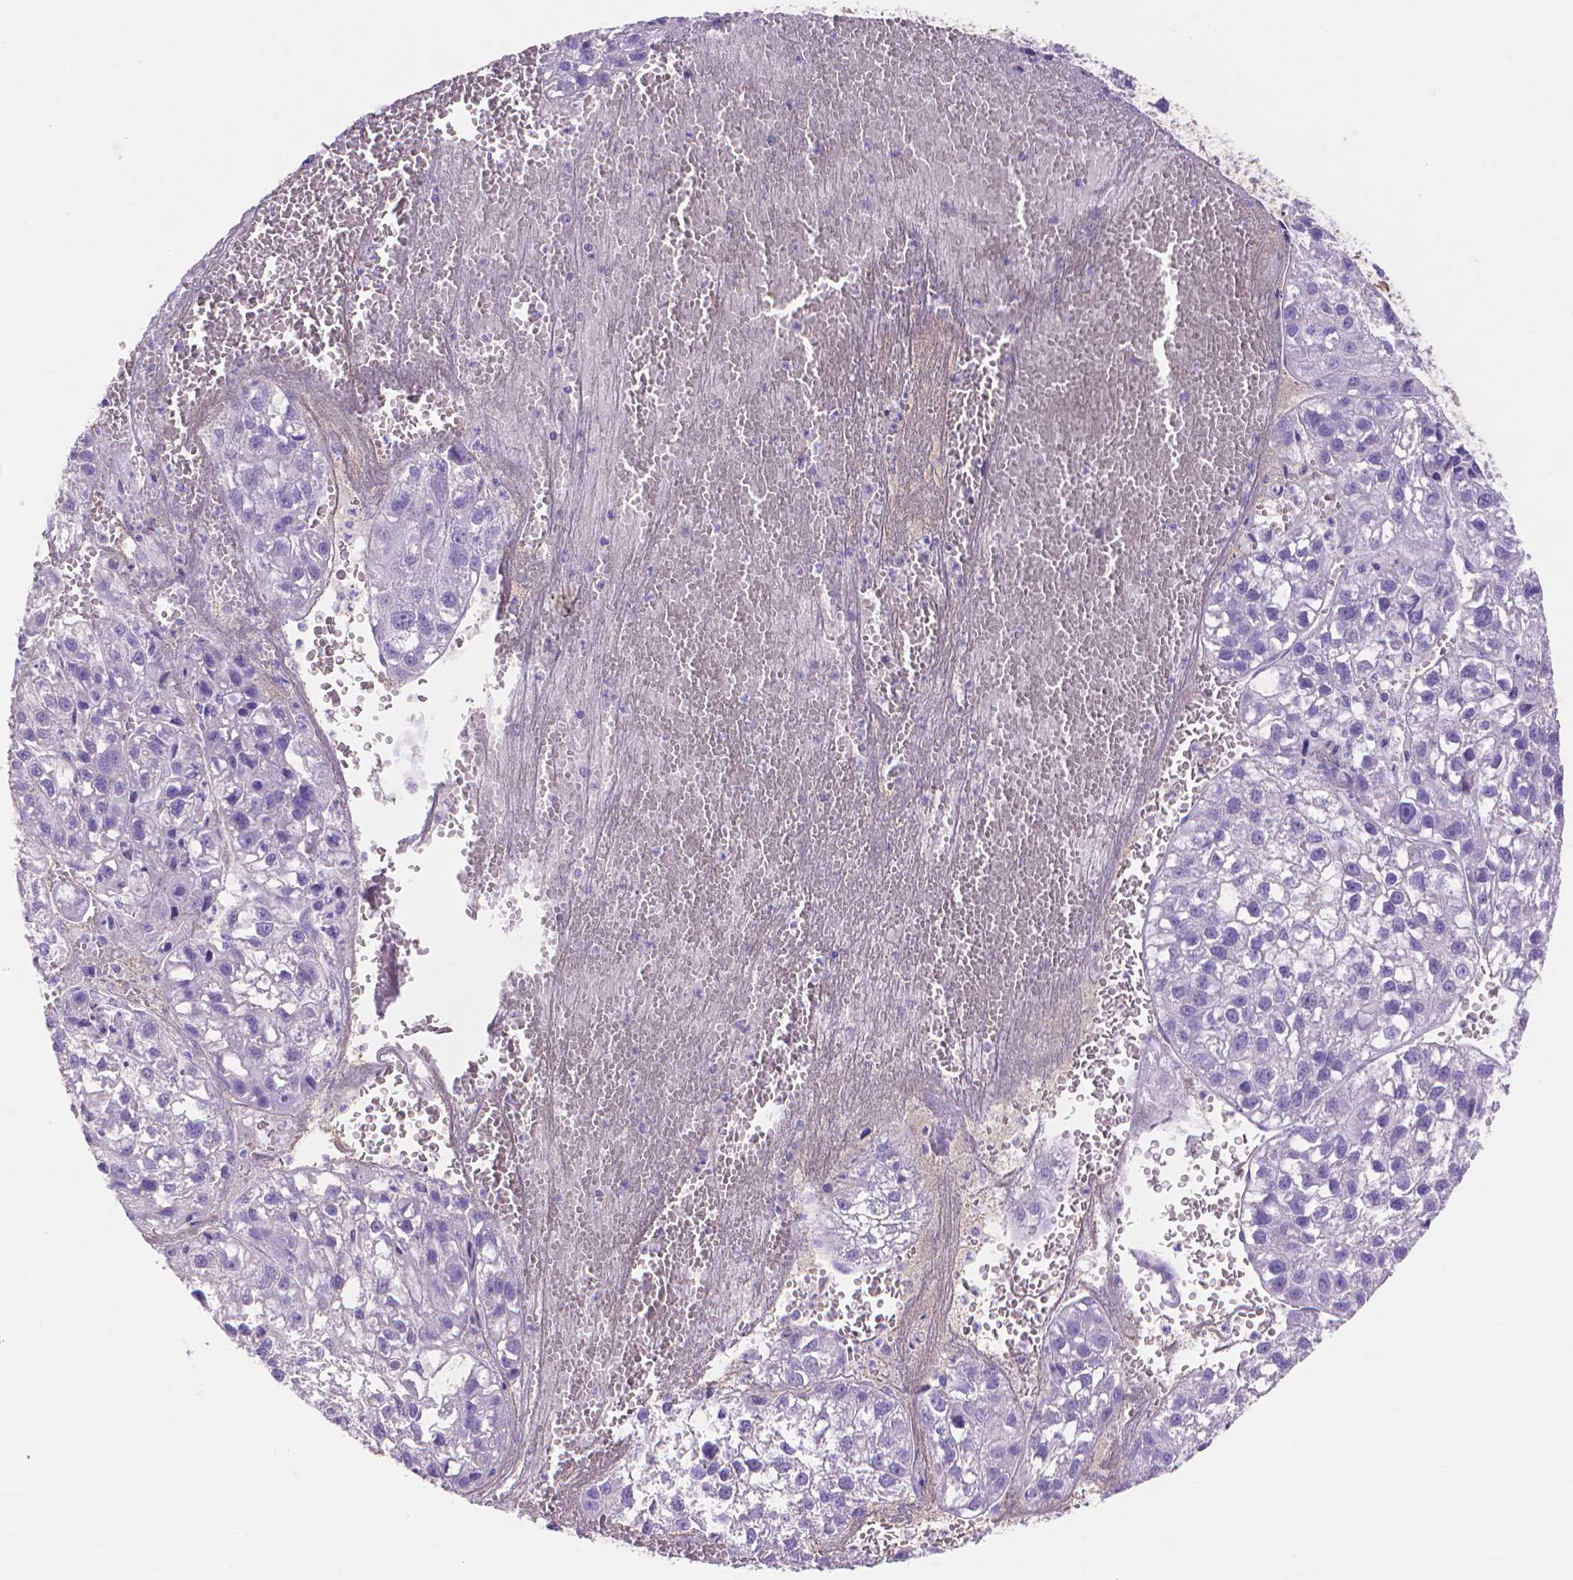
{"staining": {"intensity": "negative", "quantity": "none", "location": "none"}, "tissue": "liver cancer", "cell_type": "Tumor cells", "image_type": "cancer", "snomed": [{"axis": "morphology", "description": "Carcinoma, Hepatocellular, NOS"}, {"axis": "topography", "description": "Liver"}], "caption": "This is an immunohistochemistry histopathology image of human liver cancer (hepatocellular carcinoma). There is no positivity in tumor cells.", "gene": "MBLAC1", "patient": {"sex": "female", "age": 70}}